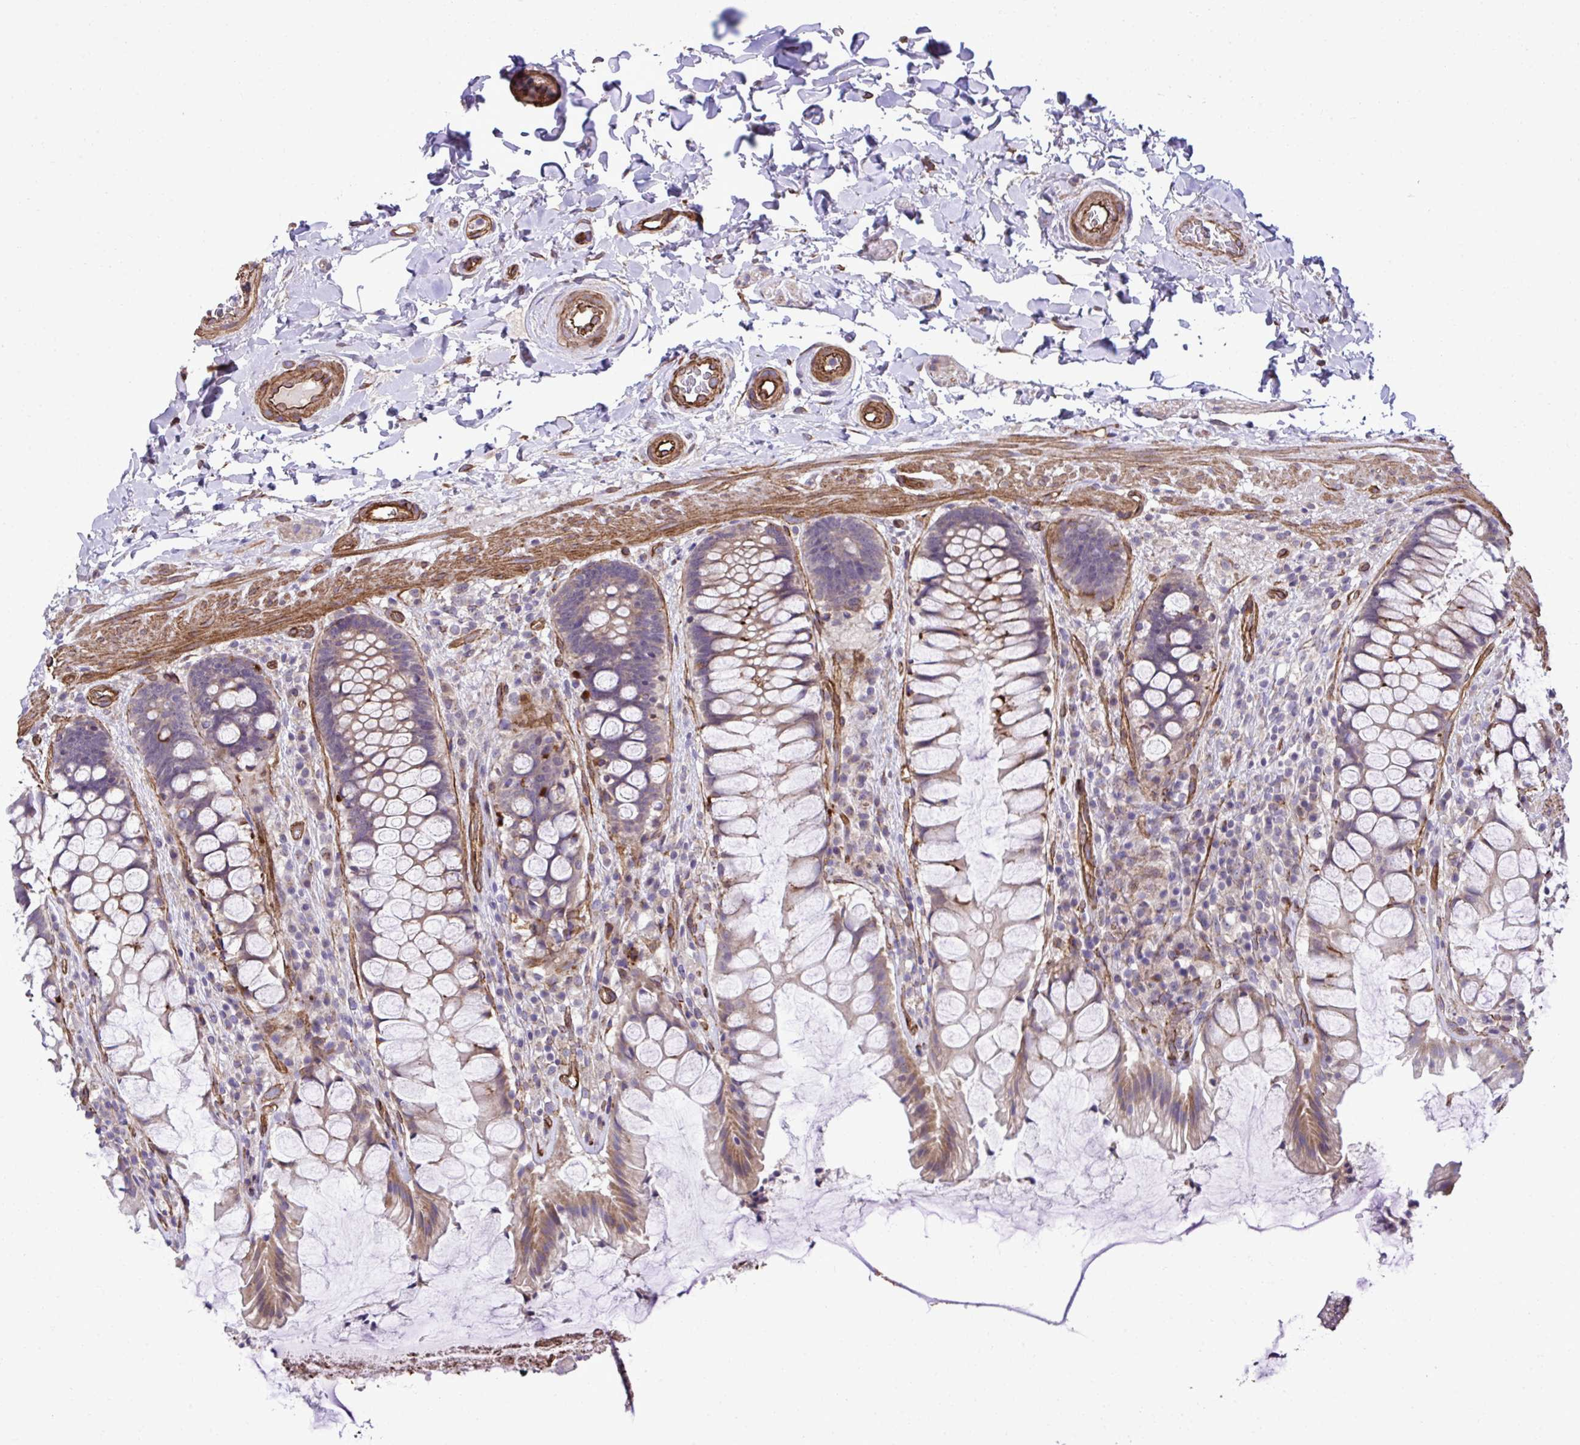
{"staining": {"intensity": "moderate", "quantity": "<25%", "location": "cytoplasmic/membranous"}, "tissue": "rectum", "cell_type": "Glandular cells", "image_type": "normal", "snomed": [{"axis": "morphology", "description": "Normal tissue, NOS"}, {"axis": "topography", "description": "Rectum"}], "caption": "Human rectum stained with a protein marker reveals moderate staining in glandular cells.", "gene": "TRIM52", "patient": {"sex": "female", "age": 58}}